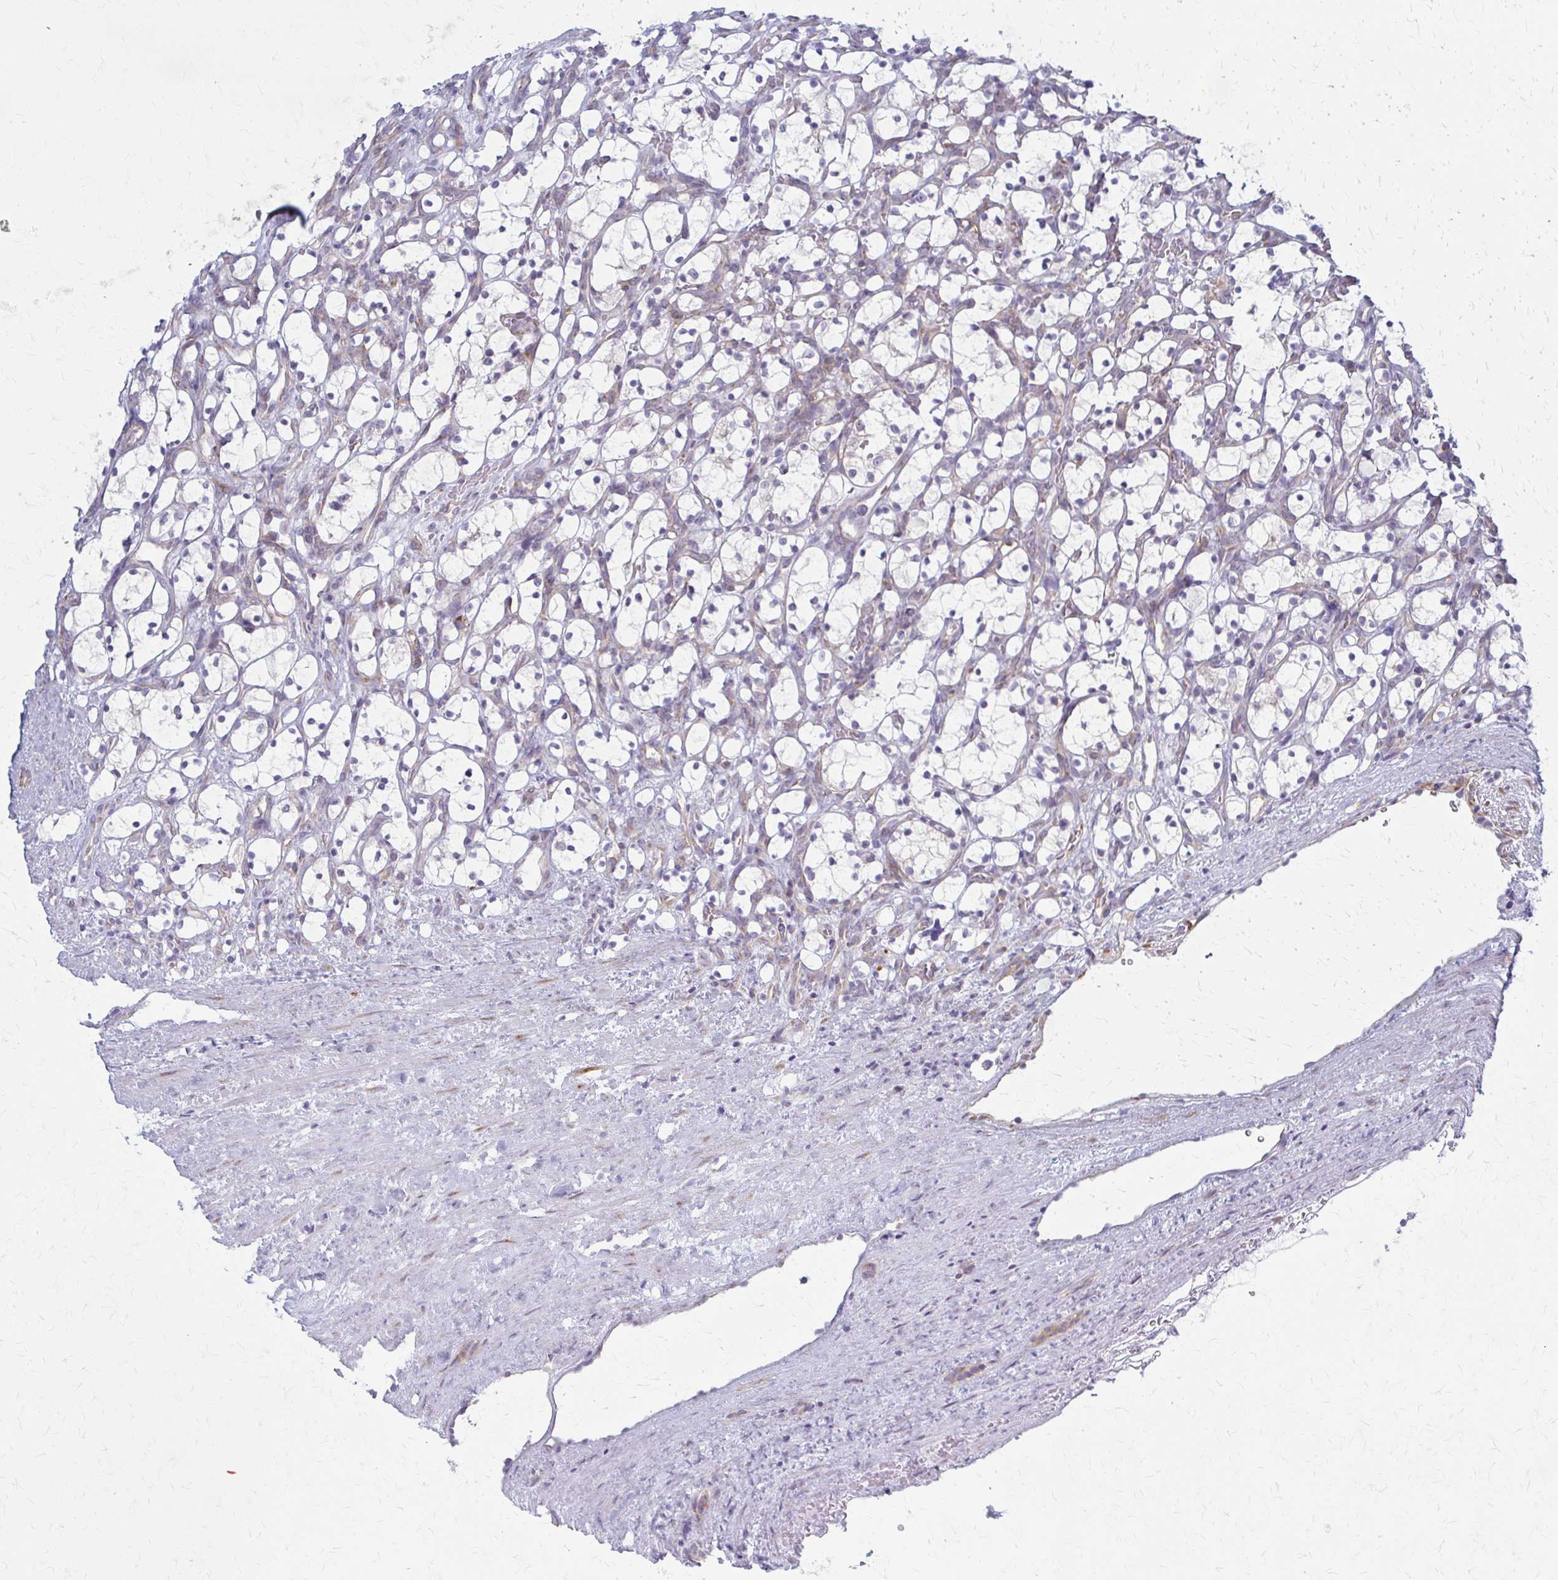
{"staining": {"intensity": "negative", "quantity": "none", "location": "none"}, "tissue": "renal cancer", "cell_type": "Tumor cells", "image_type": "cancer", "snomed": [{"axis": "morphology", "description": "Adenocarcinoma, NOS"}, {"axis": "topography", "description": "Kidney"}], "caption": "Immunohistochemistry (IHC) micrograph of neoplastic tissue: human renal cancer (adenocarcinoma) stained with DAB (3,3'-diaminobenzidine) shows no significant protein positivity in tumor cells.", "gene": "PRKRA", "patient": {"sex": "female", "age": 69}}